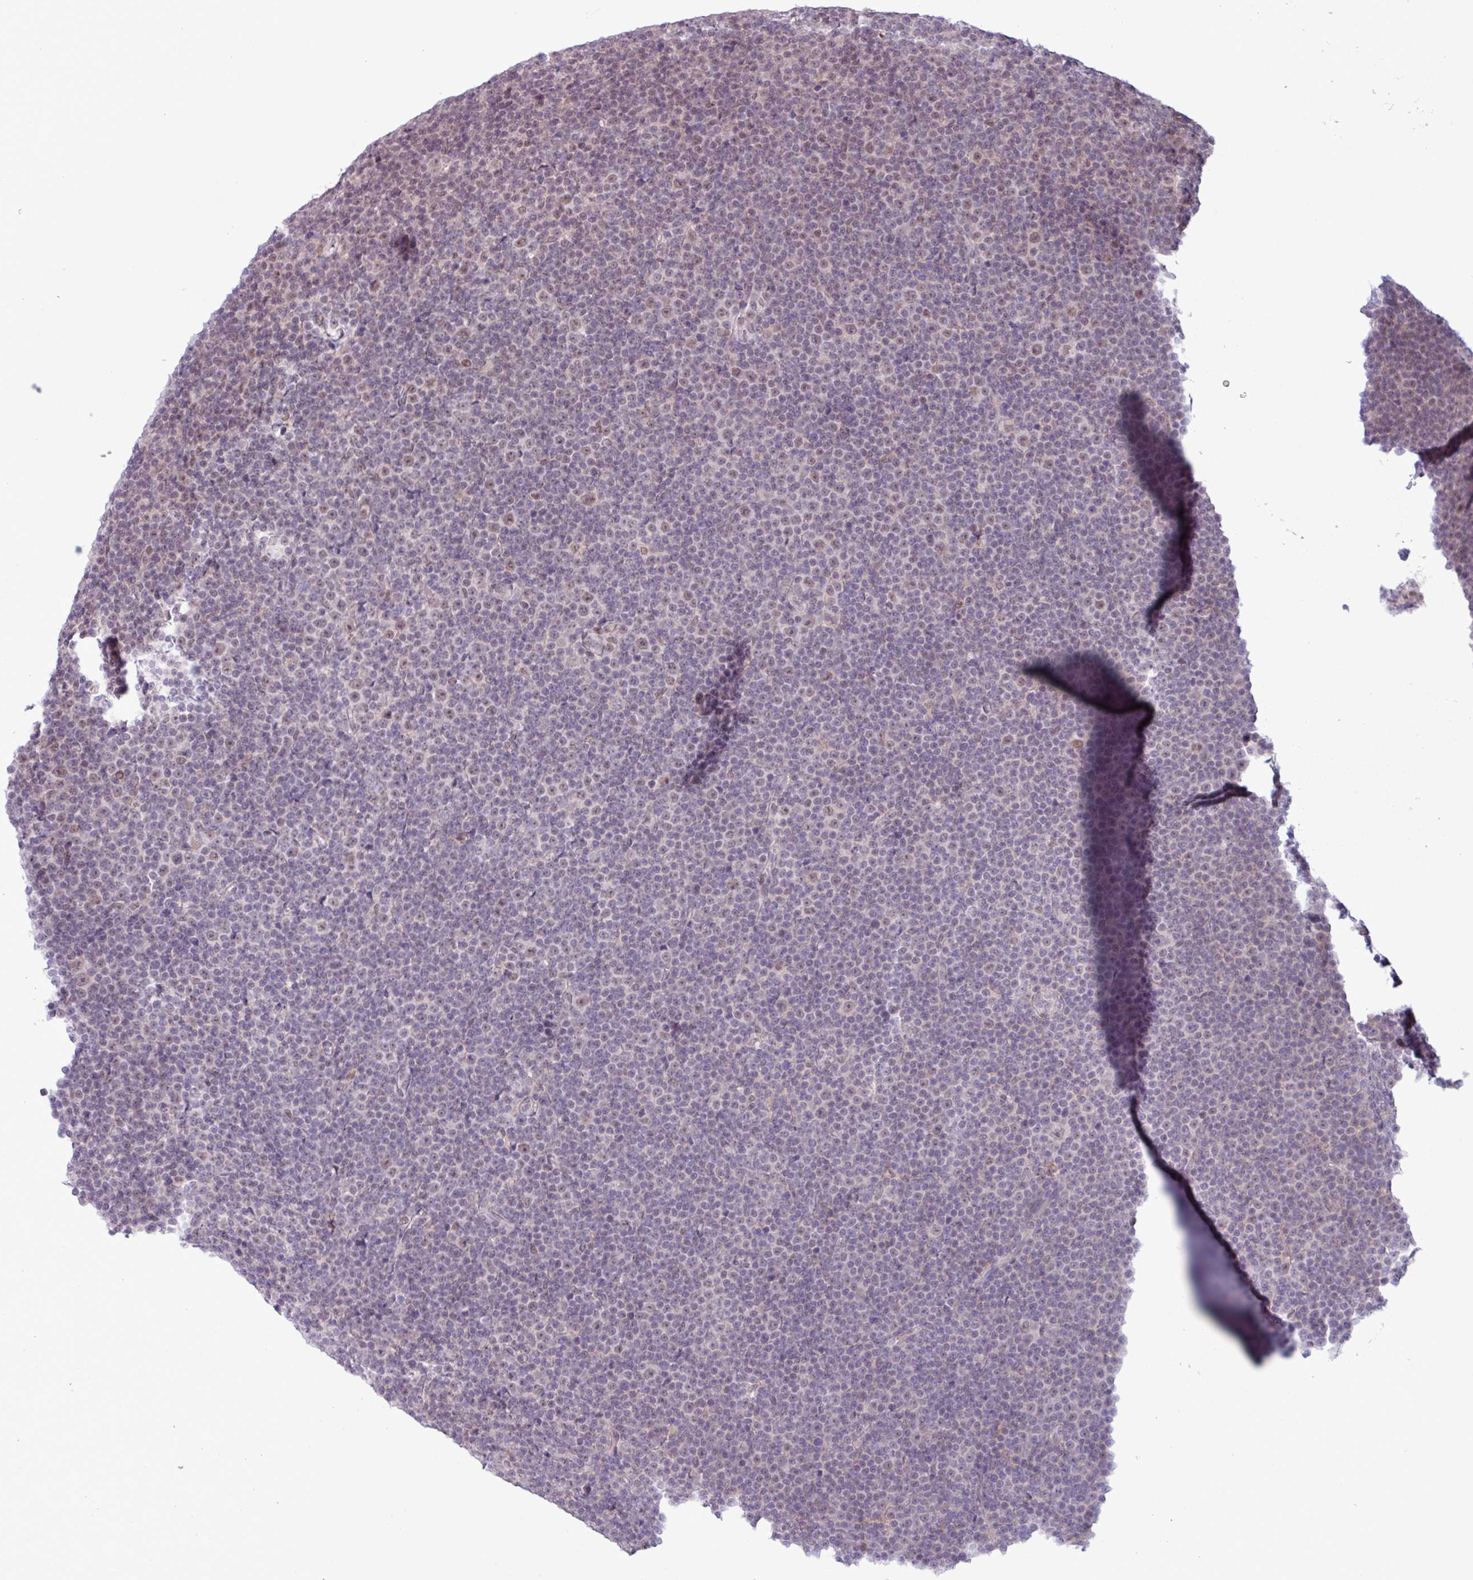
{"staining": {"intensity": "weak", "quantity": "25%-75%", "location": "nuclear"}, "tissue": "lymphoma", "cell_type": "Tumor cells", "image_type": "cancer", "snomed": [{"axis": "morphology", "description": "Malignant lymphoma, non-Hodgkin's type, Low grade"}, {"axis": "topography", "description": "Lymph node"}], "caption": "Low-grade malignant lymphoma, non-Hodgkin's type stained for a protein displays weak nuclear positivity in tumor cells.", "gene": "NOTCH2", "patient": {"sex": "female", "age": 67}}